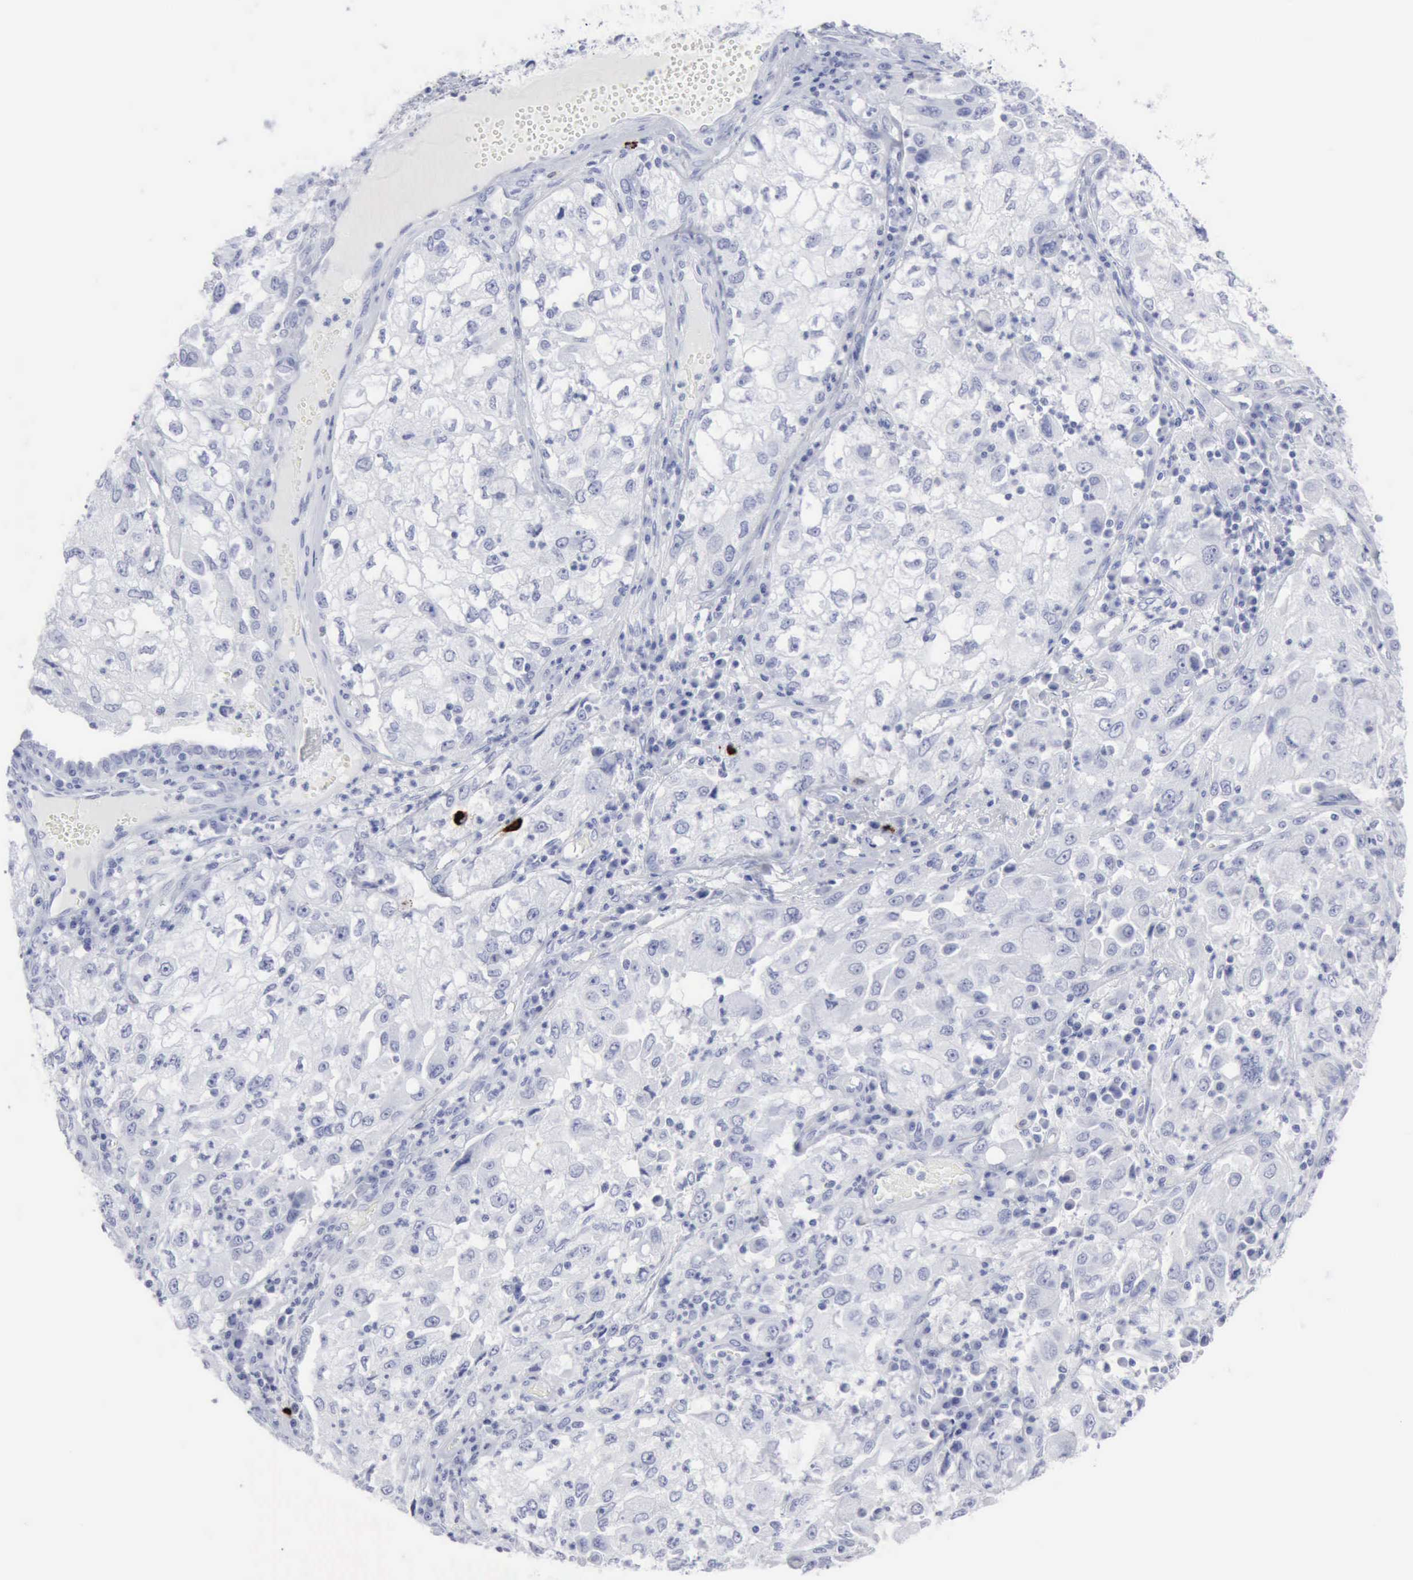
{"staining": {"intensity": "negative", "quantity": "none", "location": "none"}, "tissue": "cervical cancer", "cell_type": "Tumor cells", "image_type": "cancer", "snomed": [{"axis": "morphology", "description": "Squamous cell carcinoma, NOS"}, {"axis": "topography", "description": "Cervix"}], "caption": "Human cervical cancer (squamous cell carcinoma) stained for a protein using immunohistochemistry shows no staining in tumor cells.", "gene": "CMA1", "patient": {"sex": "female", "age": 36}}